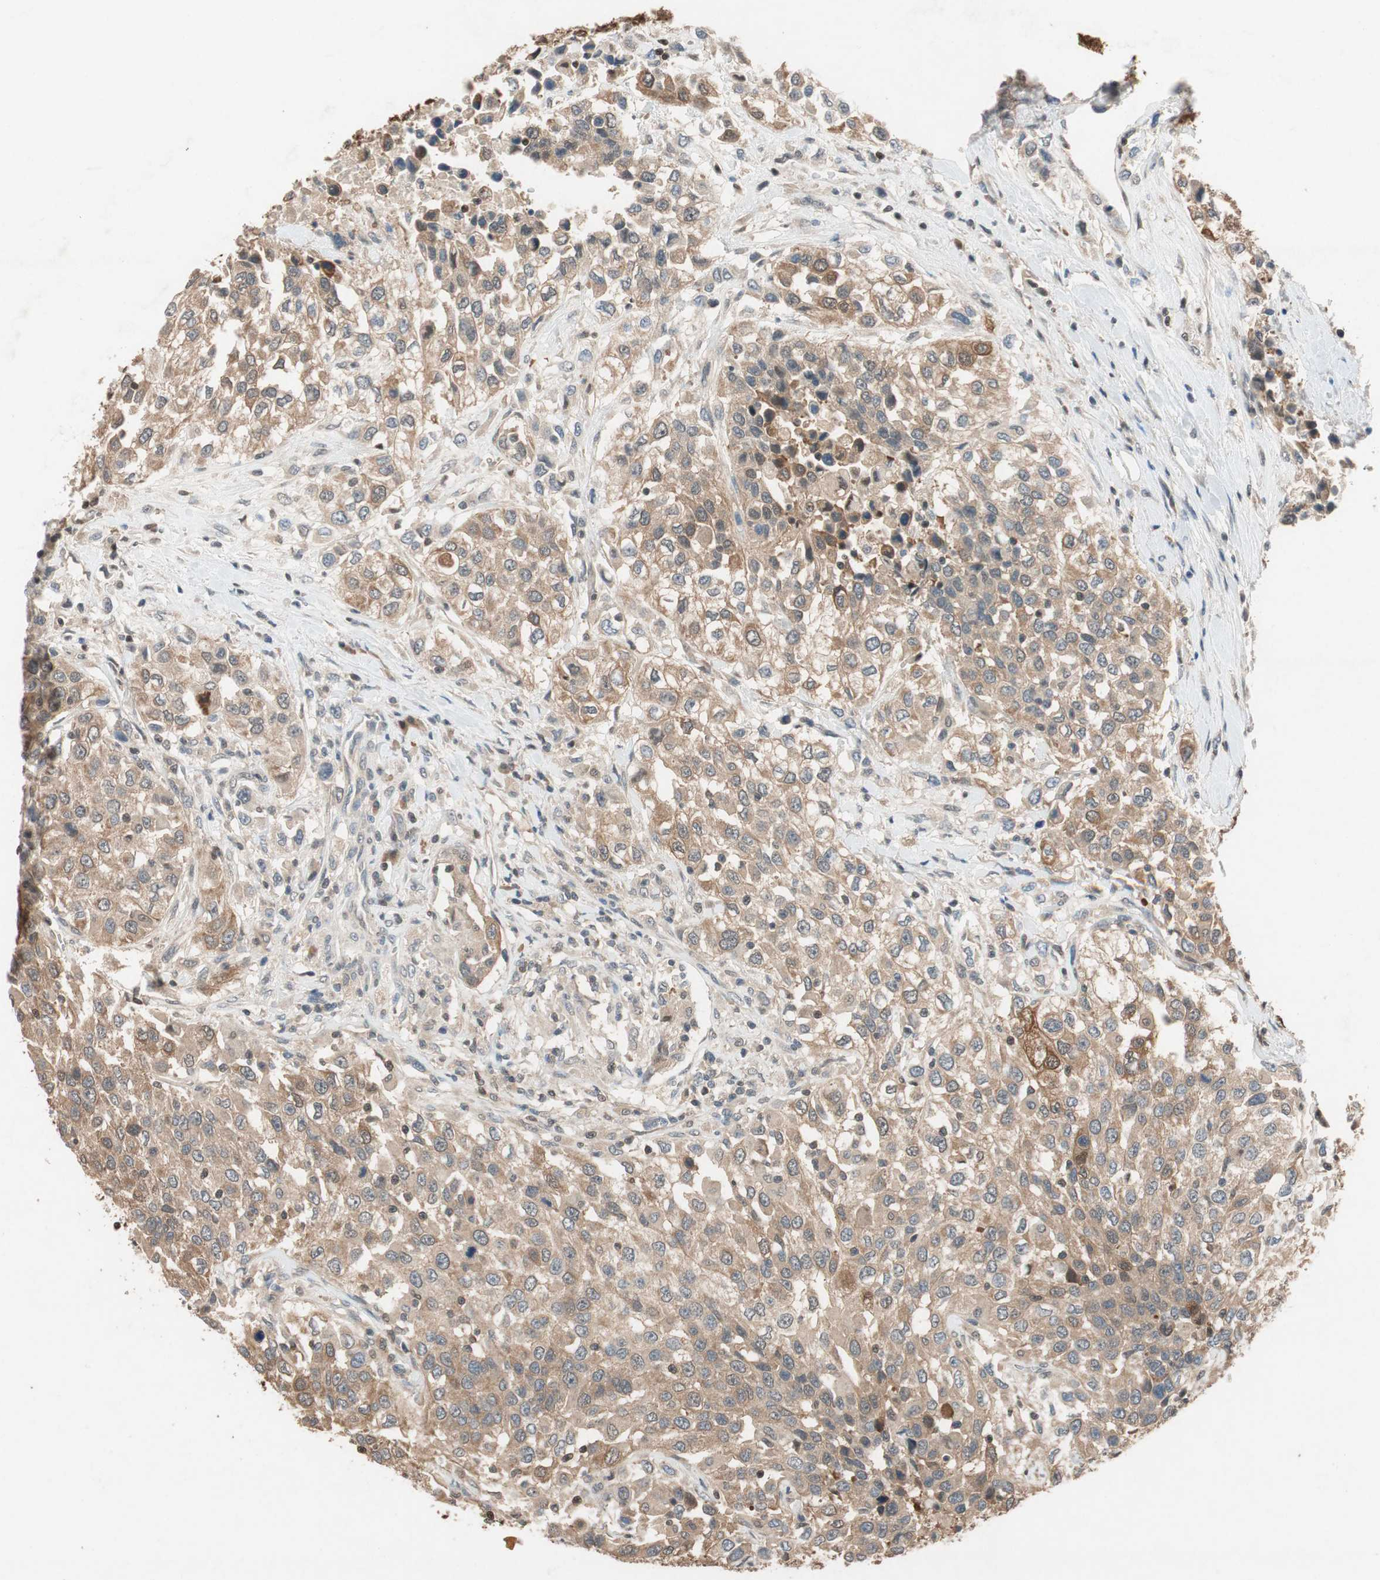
{"staining": {"intensity": "weak", "quantity": "25%-75%", "location": "cytoplasmic/membranous"}, "tissue": "urothelial cancer", "cell_type": "Tumor cells", "image_type": "cancer", "snomed": [{"axis": "morphology", "description": "Urothelial carcinoma, High grade"}, {"axis": "topography", "description": "Urinary bladder"}], "caption": "DAB (3,3'-diaminobenzidine) immunohistochemical staining of urothelial cancer shows weak cytoplasmic/membranous protein staining in about 25%-75% of tumor cells. (IHC, brightfield microscopy, high magnification).", "gene": "SERPINB5", "patient": {"sex": "female", "age": 80}}